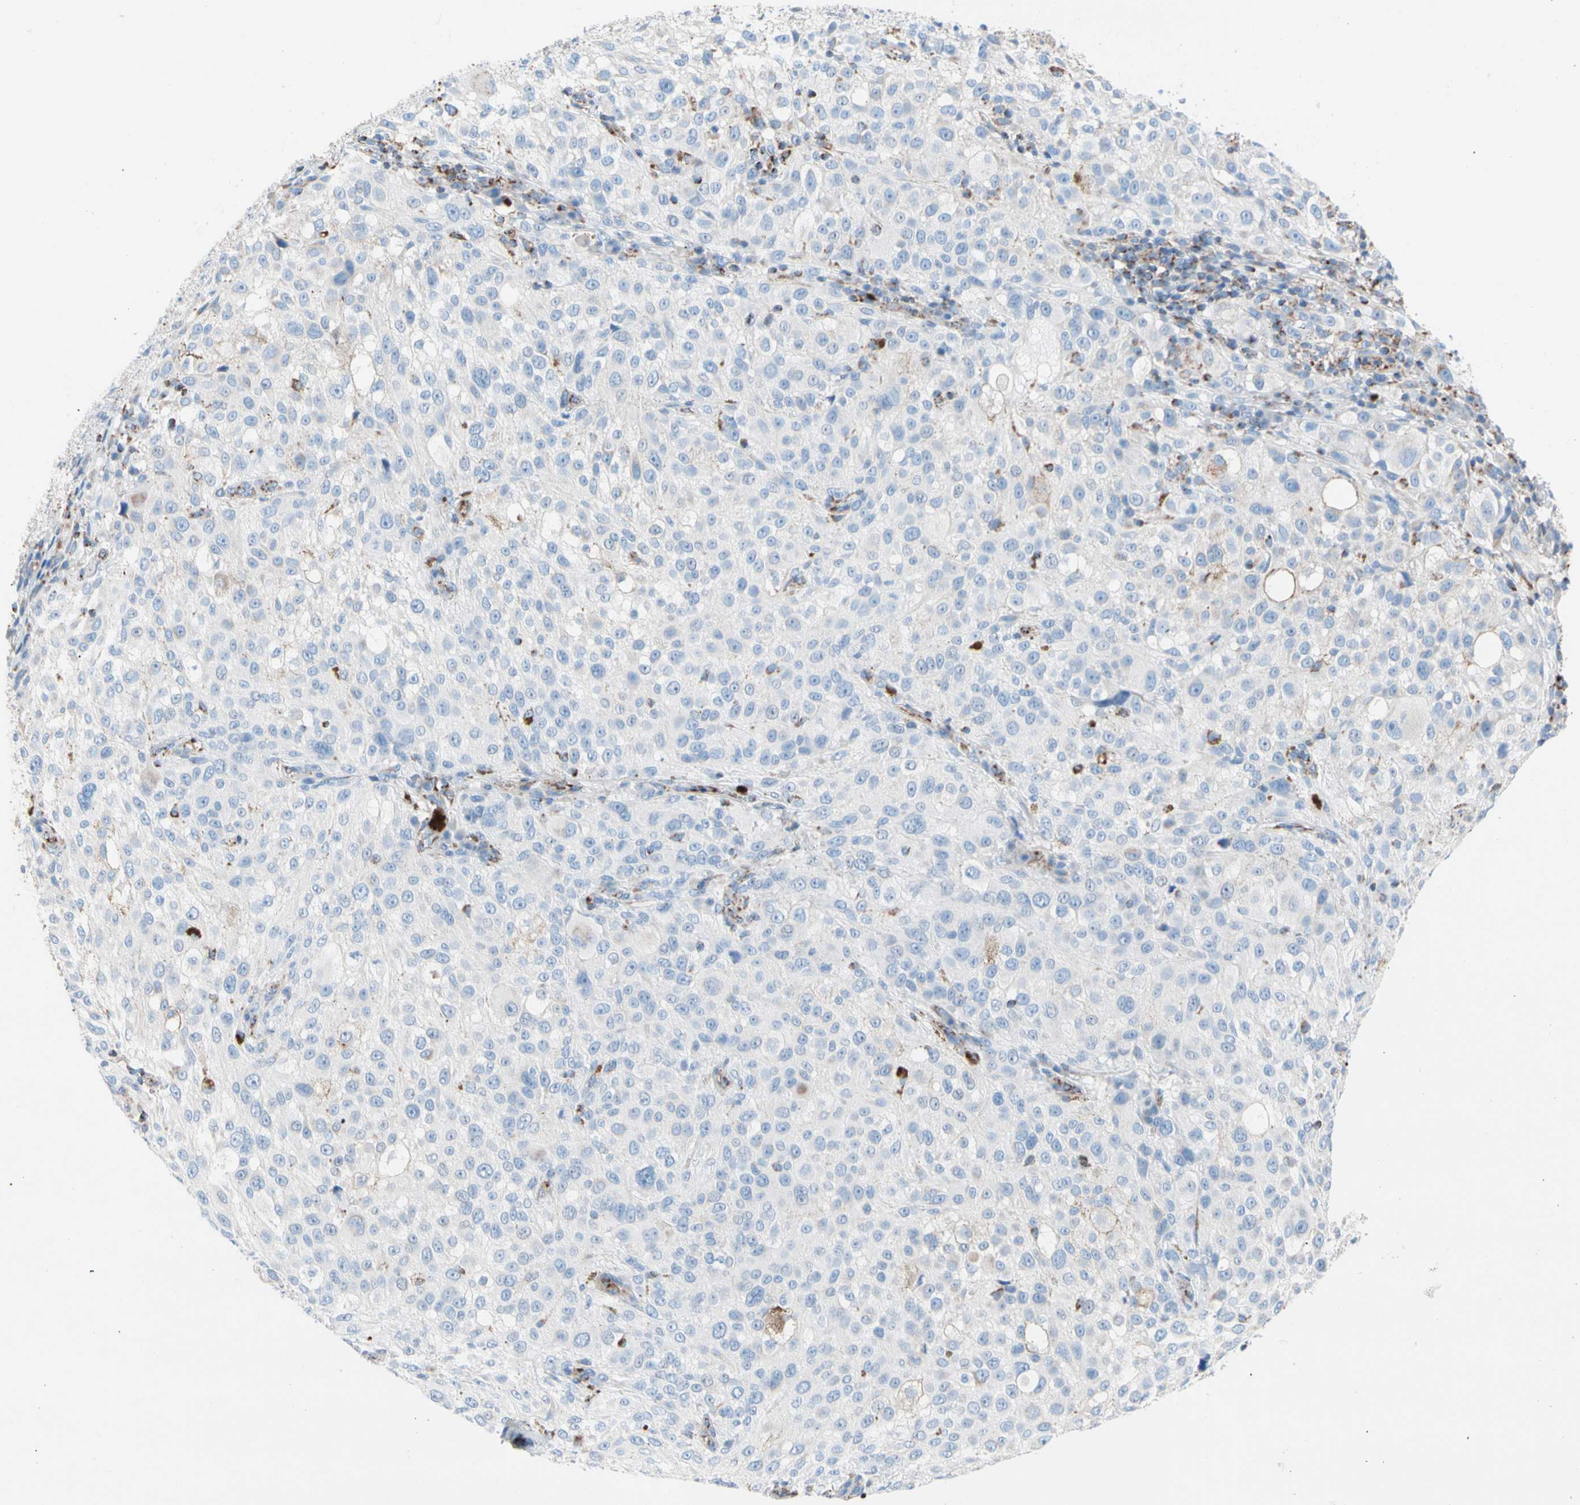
{"staining": {"intensity": "moderate", "quantity": "<25%", "location": "cytoplasmic/membranous"}, "tissue": "melanoma", "cell_type": "Tumor cells", "image_type": "cancer", "snomed": [{"axis": "morphology", "description": "Necrosis, NOS"}, {"axis": "morphology", "description": "Malignant melanoma, NOS"}, {"axis": "topography", "description": "Skin"}], "caption": "A brown stain labels moderate cytoplasmic/membranous expression of a protein in malignant melanoma tumor cells.", "gene": "HK1", "patient": {"sex": "female", "age": 87}}